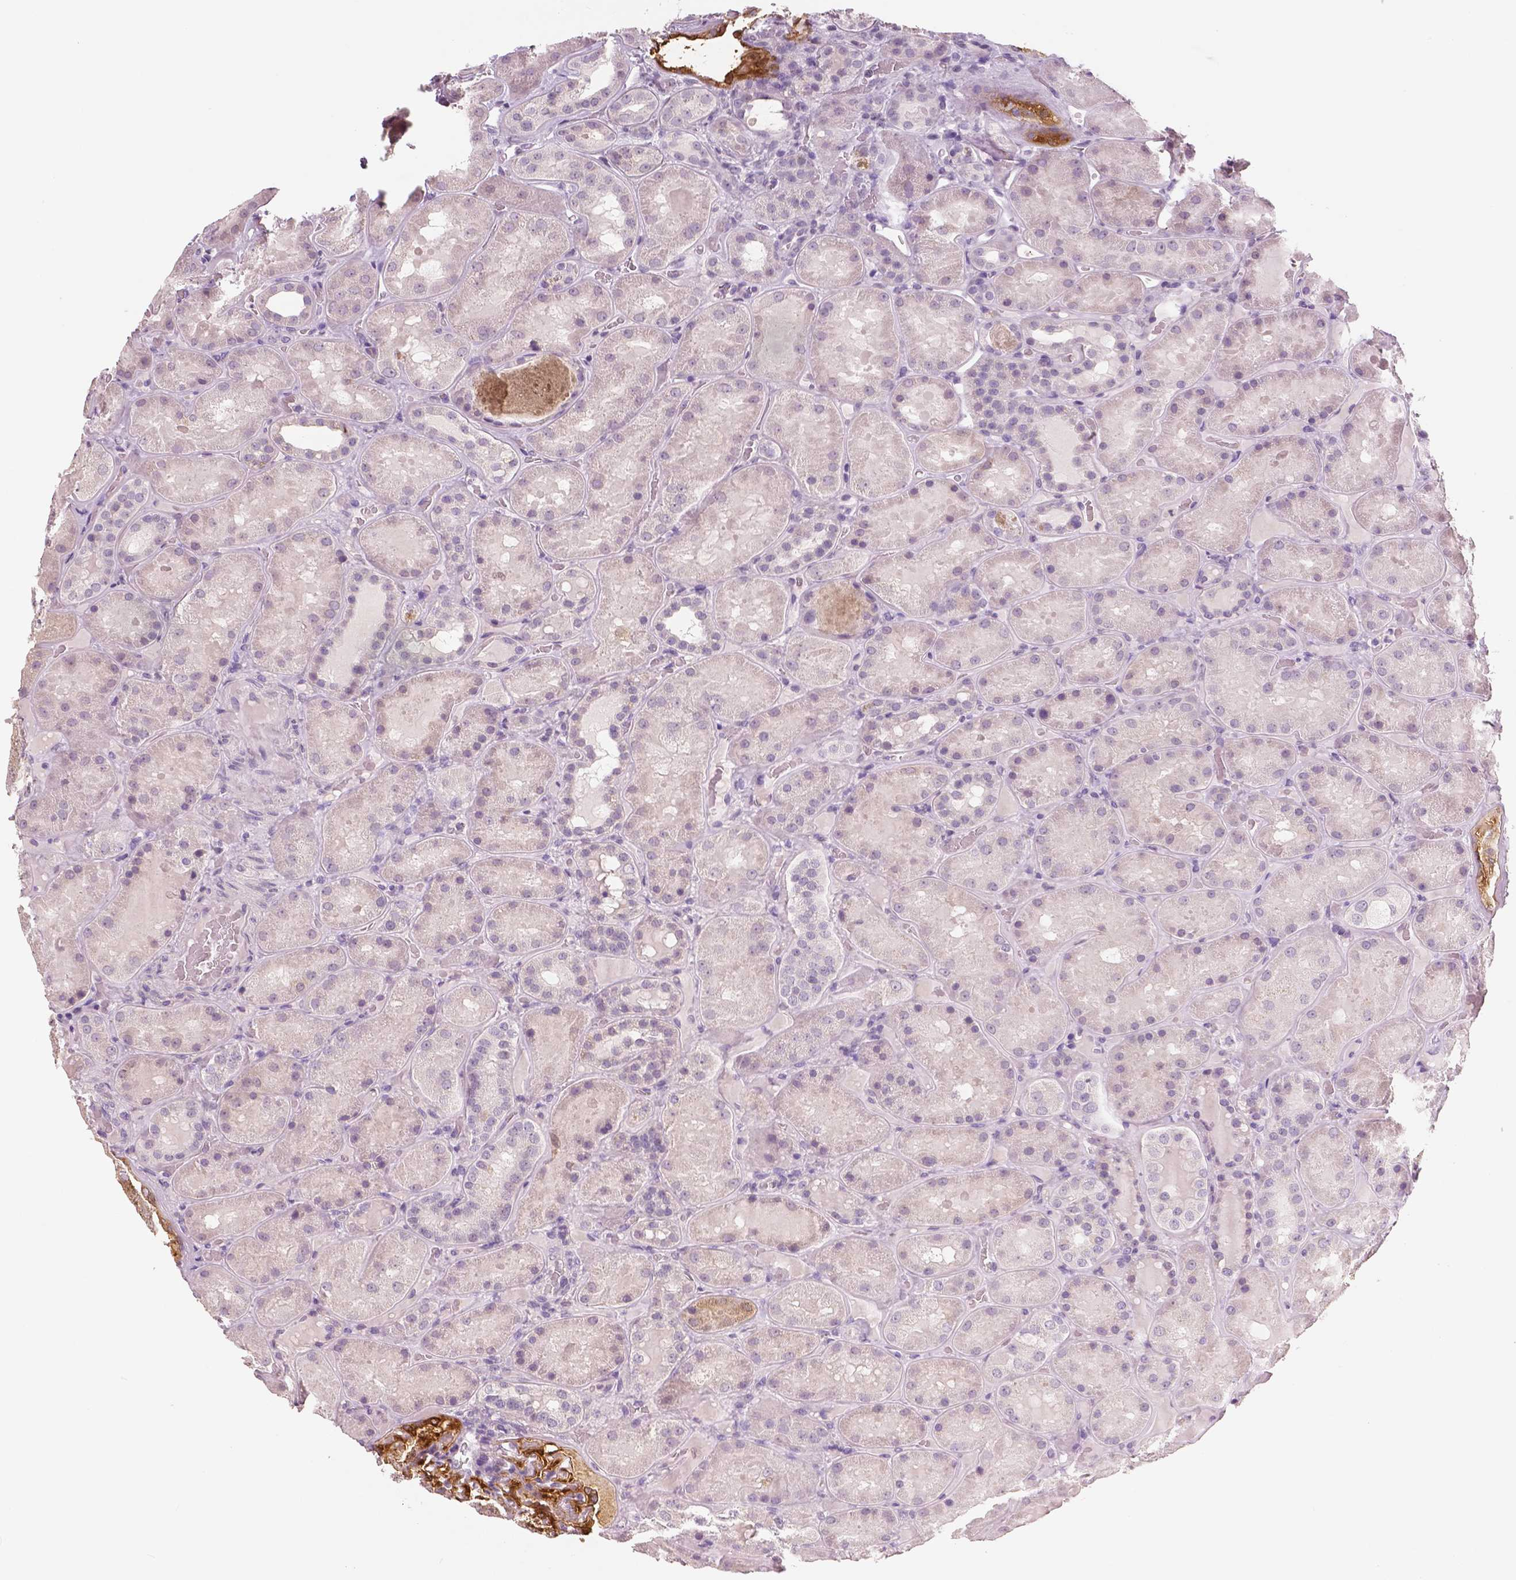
{"staining": {"intensity": "moderate", "quantity": ">75%", "location": "cytoplasmic/membranous"}, "tissue": "kidney", "cell_type": "Cells in glomeruli", "image_type": "normal", "snomed": [{"axis": "morphology", "description": "Normal tissue, NOS"}, {"axis": "topography", "description": "Kidney"}], "caption": "The micrograph shows a brown stain indicating the presence of a protein in the cytoplasmic/membranous of cells in glomeruli in kidney. (Stains: DAB in brown, nuclei in blue, Microscopy: brightfield microscopy at high magnification).", "gene": "NECAB1", "patient": {"sex": "male", "age": 73}}